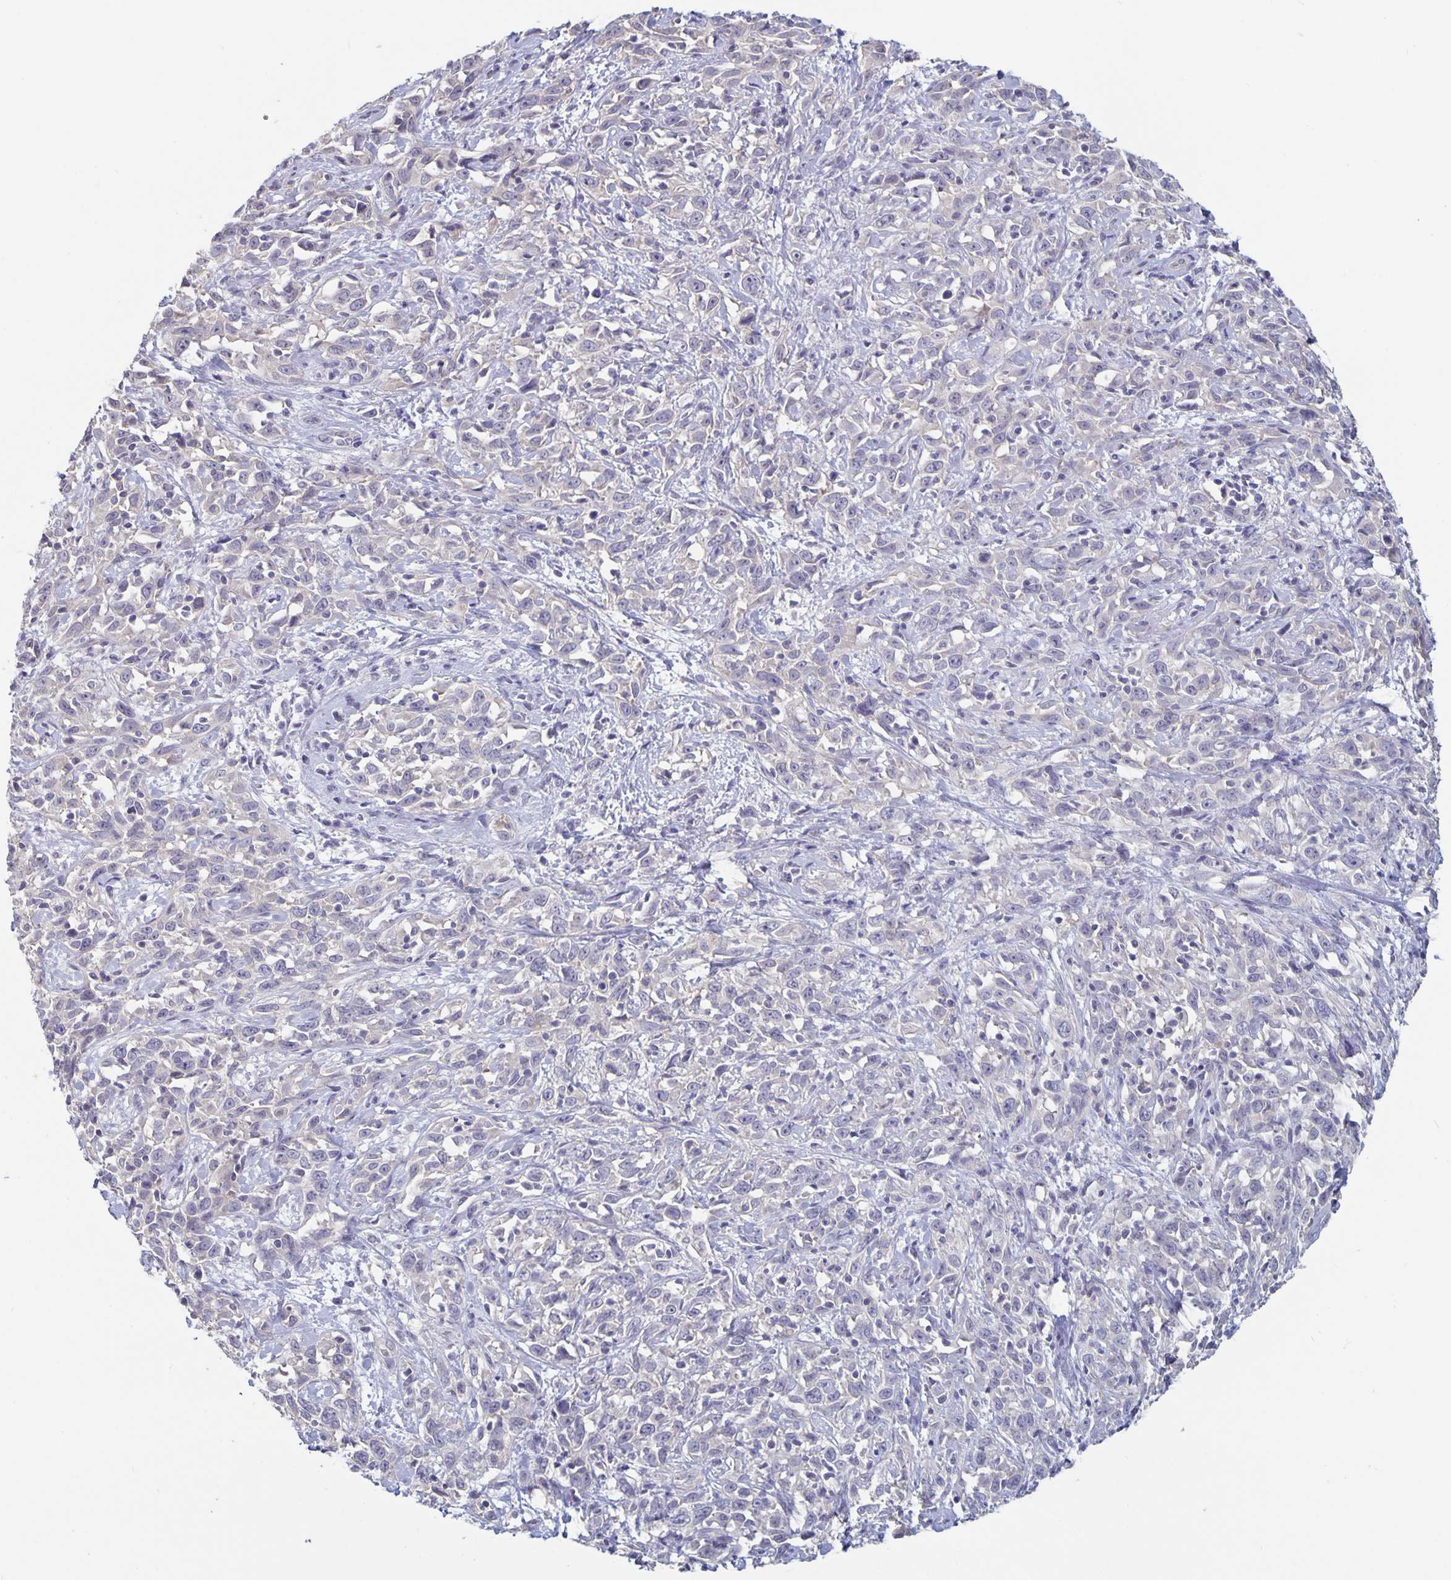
{"staining": {"intensity": "negative", "quantity": "none", "location": "none"}, "tissue": "cervical cancer", "cell_type": "Tumor cells", "image_type": "cancer", "snomed": [{"axis": "morphology", "description": "Adenocarcinoma, NOS"}, {"axis": "topography", "description": "Cervix"}], "caption": "Immunohistochemistry (IHC) of human cervical cancer (adenocarcinoma) demonstrates no staining in tumor cells. (Brightfield microscopy of DAB (3,3'-diaminobenzidine) immunohistochemistry (IHC) at high magnification).", "gene": "PLCB3", "patient": {"sex": "female", "age": 40}}